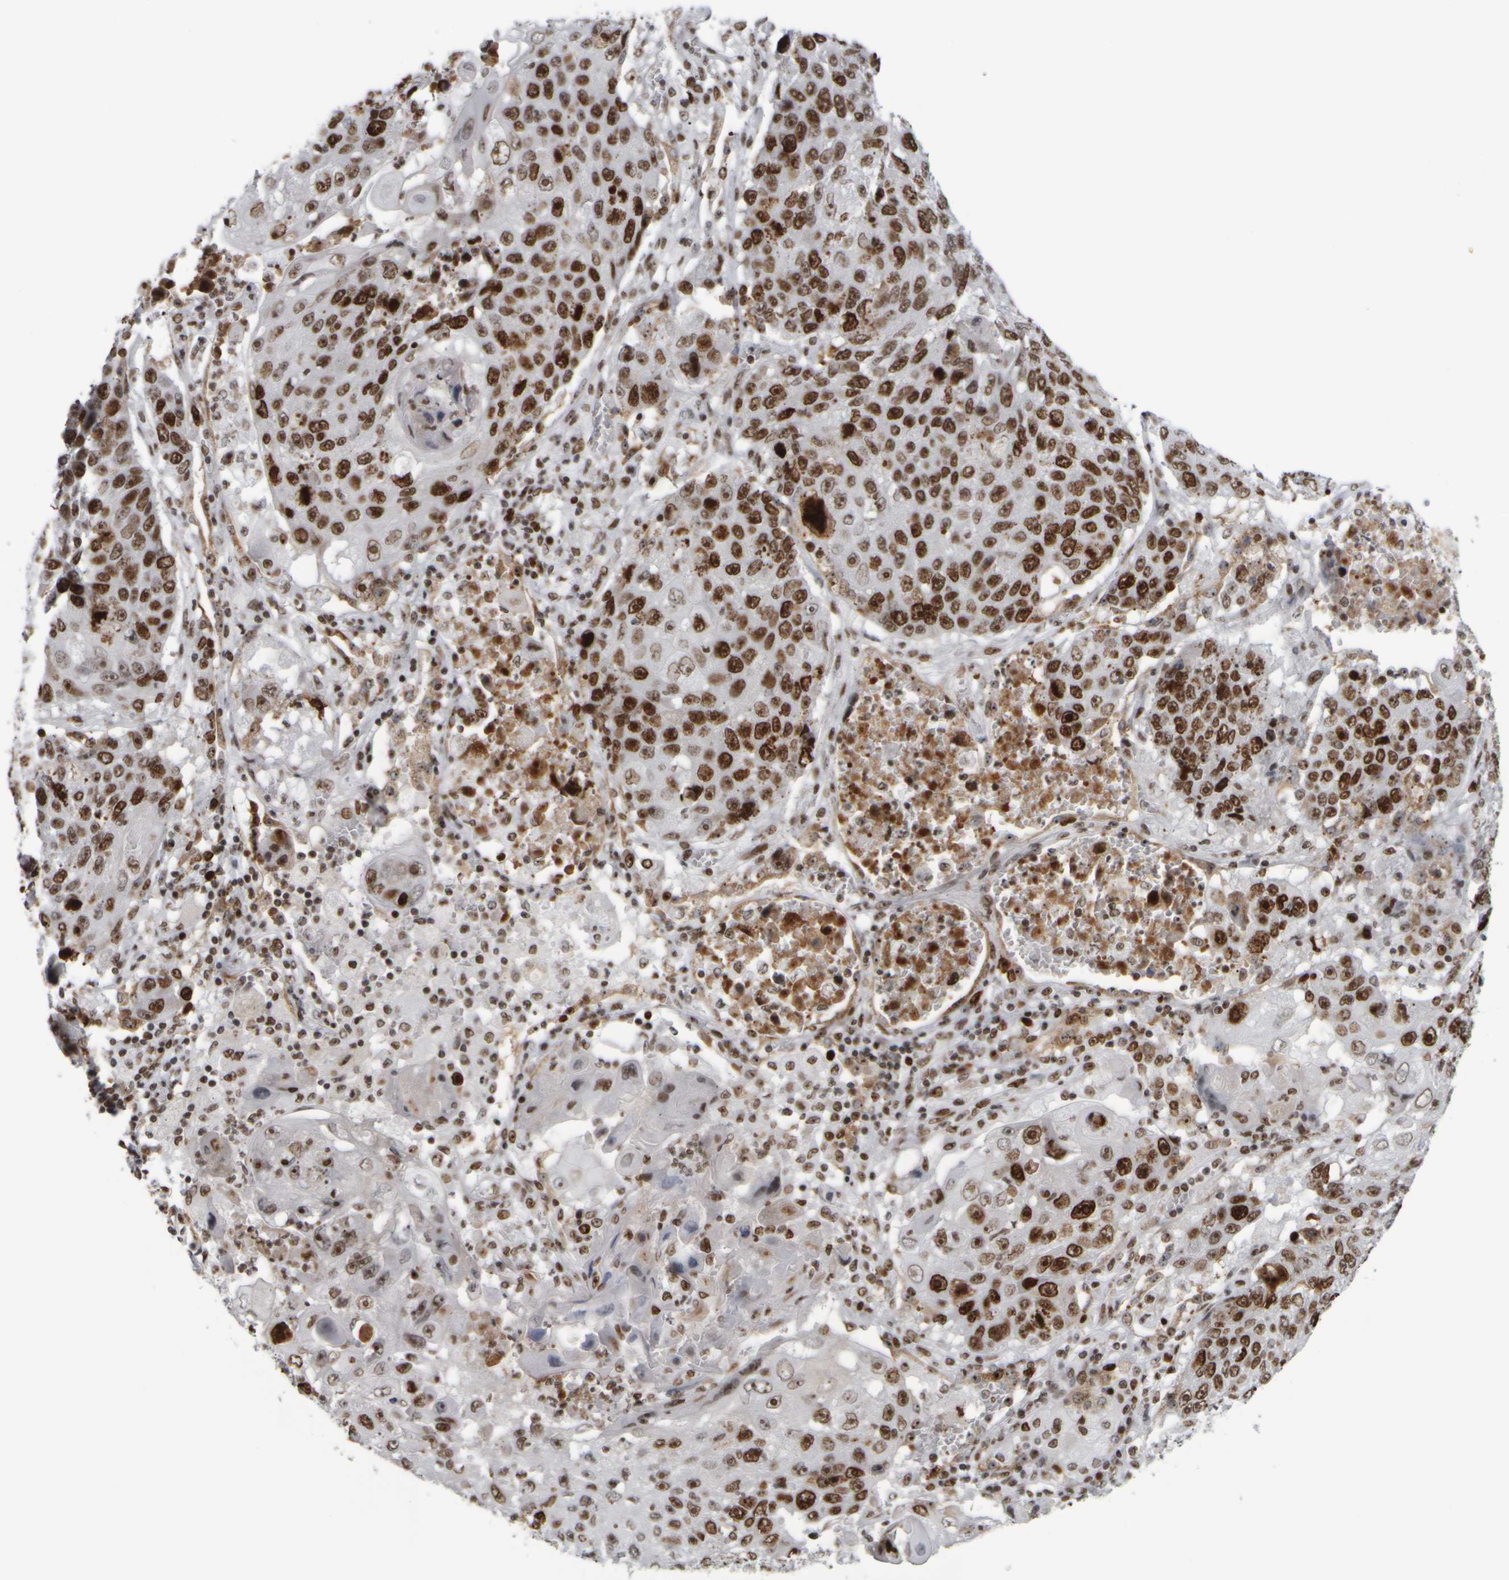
{"staining": {"intensity": "strong", "quantity": ">75%", "location": "nuclear"}, "tissue": "lung cancer", "cell_type": "Tumor cells", "image_type": "cancer", "snomed": [{"axis": "morphology", "description": "Squamous cell carcinoma, NOS"}, {"axis": "topography", "description": "Lung"}], "caption": "A brown stain labels strong nuclear expression of a protein in human lung cancer (squamous cell carcinoma) tumor cells.", "gene": "TOP2B", "patient": {"sex": "male", "age": 61}}